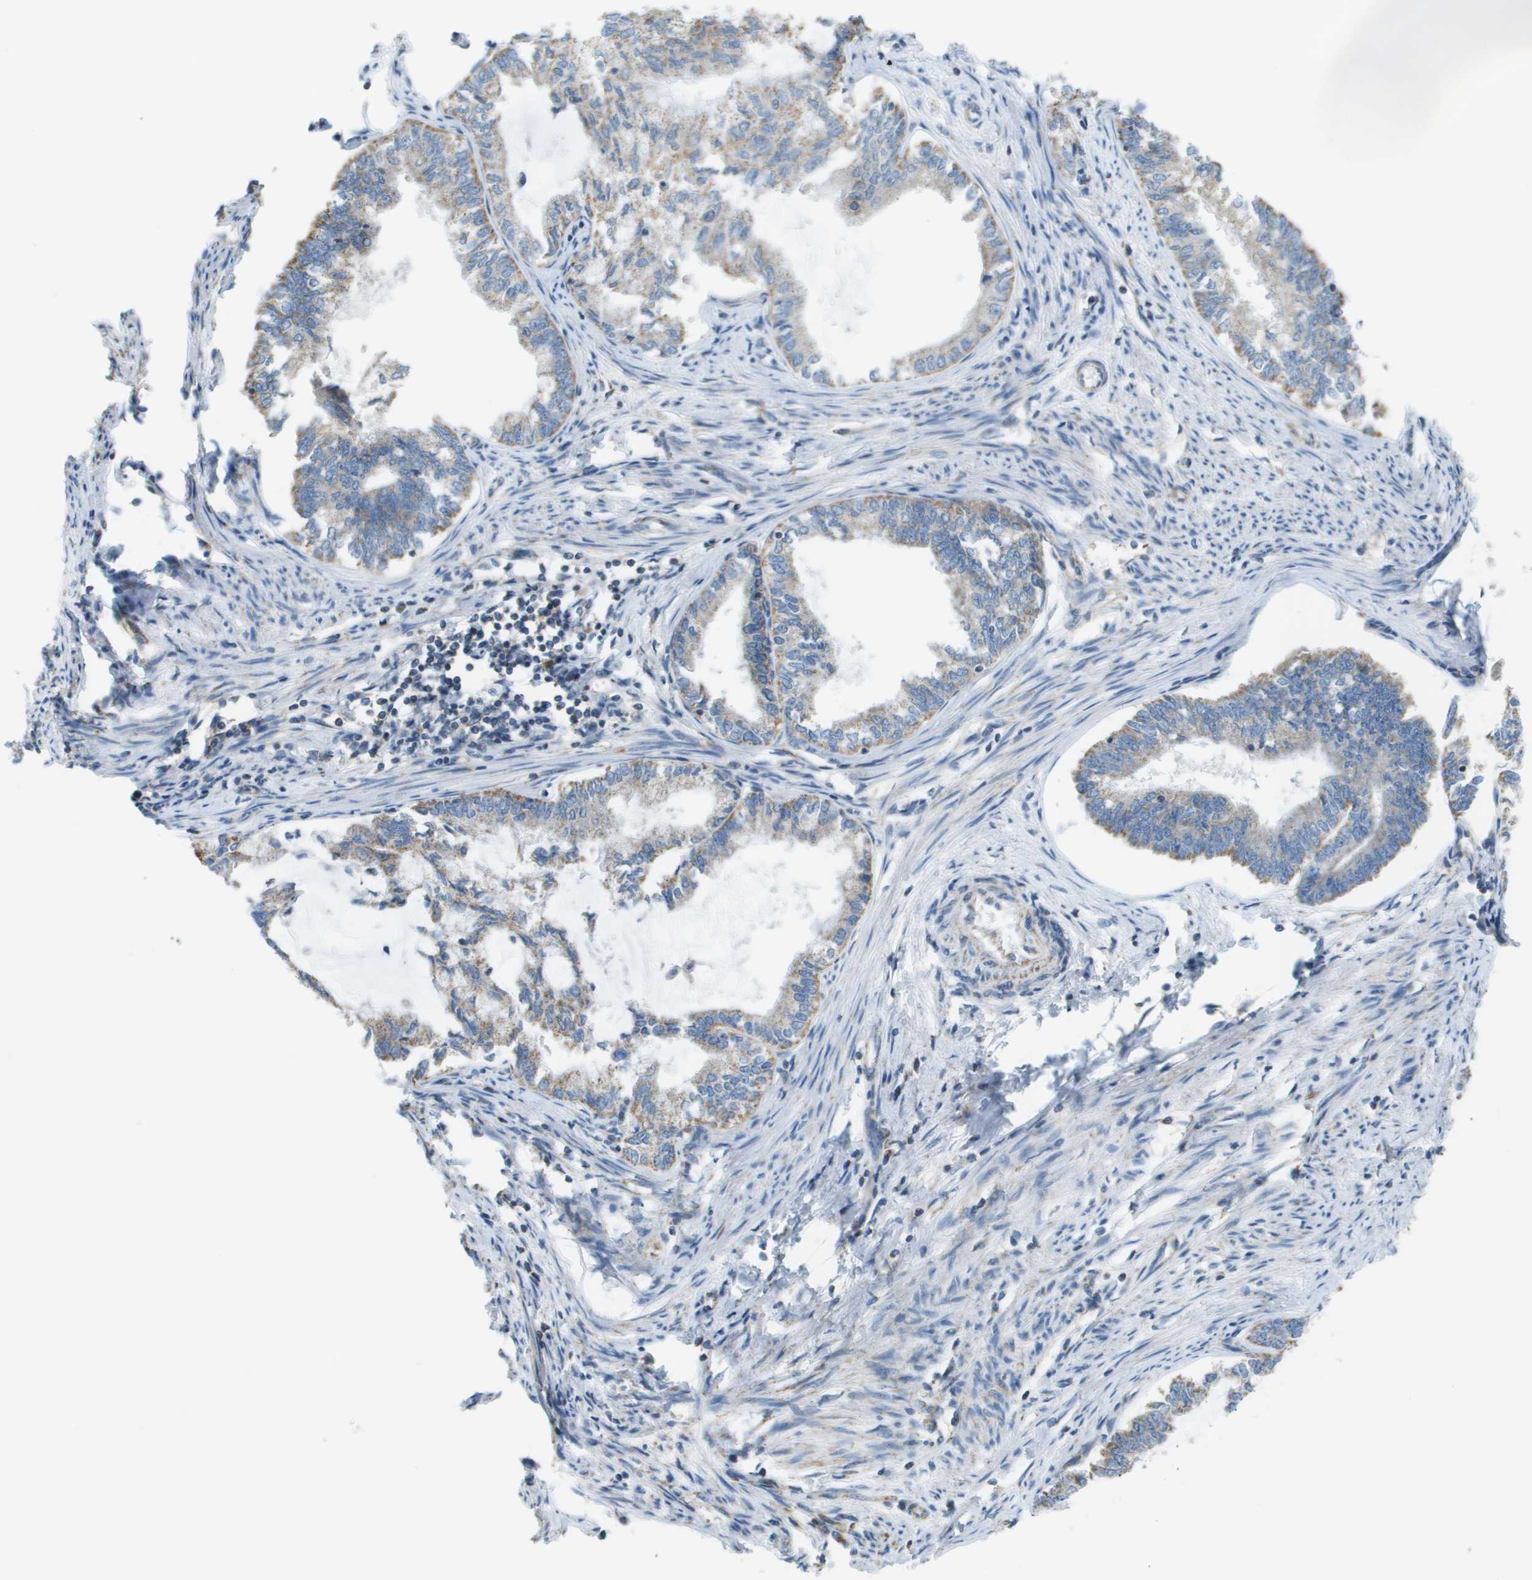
{"staining": {"intensity": "moderate", "quantity": ">75%", "location": "cytoplasmic/membranous"}, "tissue": "endometrial cancer", "cell_type": "Tumor cells", "image_type": "cancer", "snomed": [{"axis": "morphology", "description": "Adenocarcinoma, NOS"}, {"axis": "topography", "description": "Endometrium"}], "caption": "Brown immunohistochemical staining in endometrial cancer reveals moderate cytoplasmic/membranous positivity in about >75% of tumor cells. (DAB IHC with brightfield microscopy, high magnification).", "gene": "TAOK3", "patient": {"sex": "female", "age": 86}}